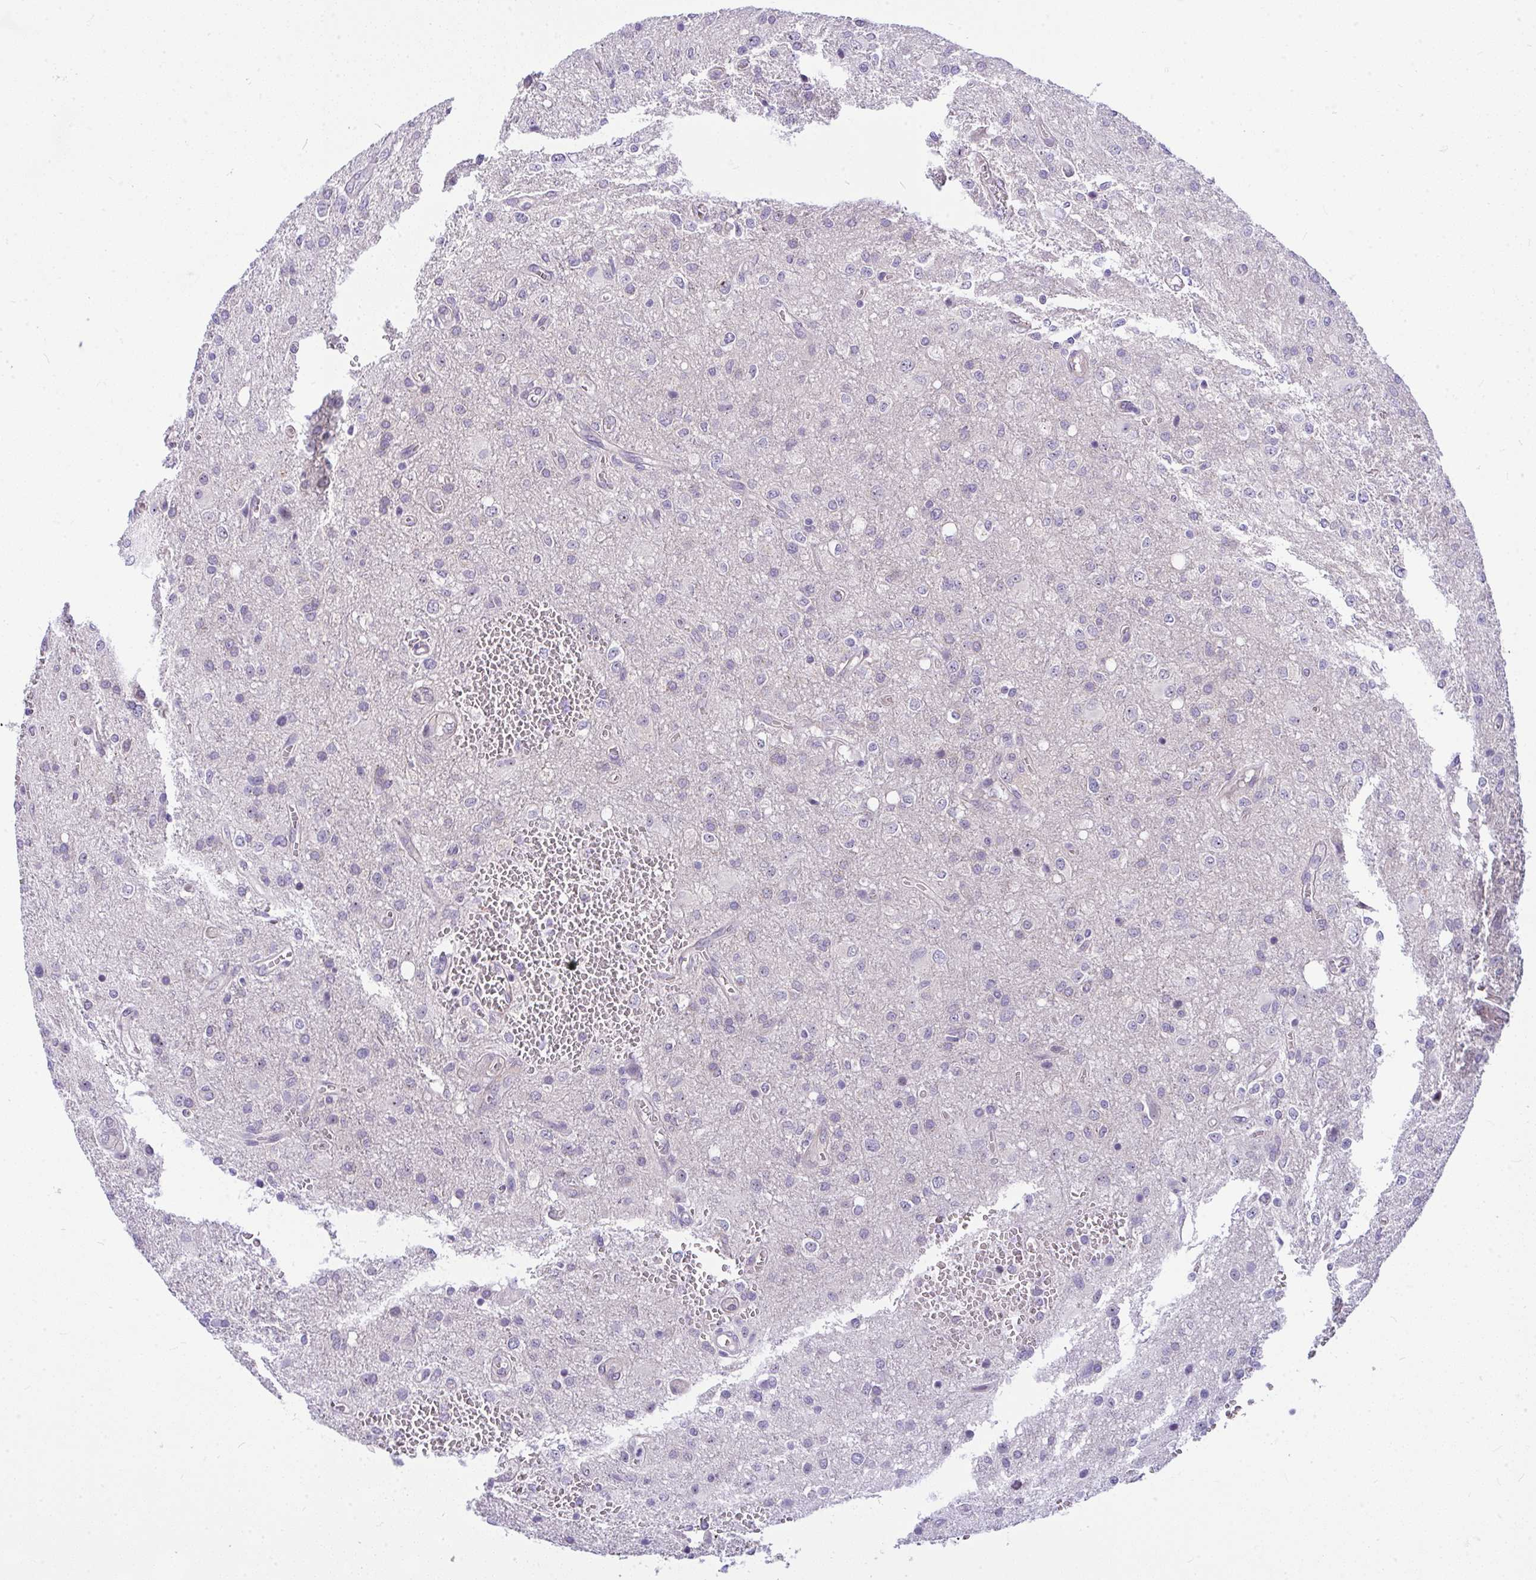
{"staining": {"intensity": "negative", "quantity": "none", "location": "none"}, "tissue": "glioma", "cell_type": "Tumor cells", "image_type": "cancer", "snomed": [{"axis": "morphology", "description": "Glioma, malignant, Low grade"}, {"axis": "topography", "description": "Brain"}], "caption": "Tumor cells are negative for brown protein staining in glioma.", "gene": "NFXL1", "patient": {"sex": "male", "age": 66}}